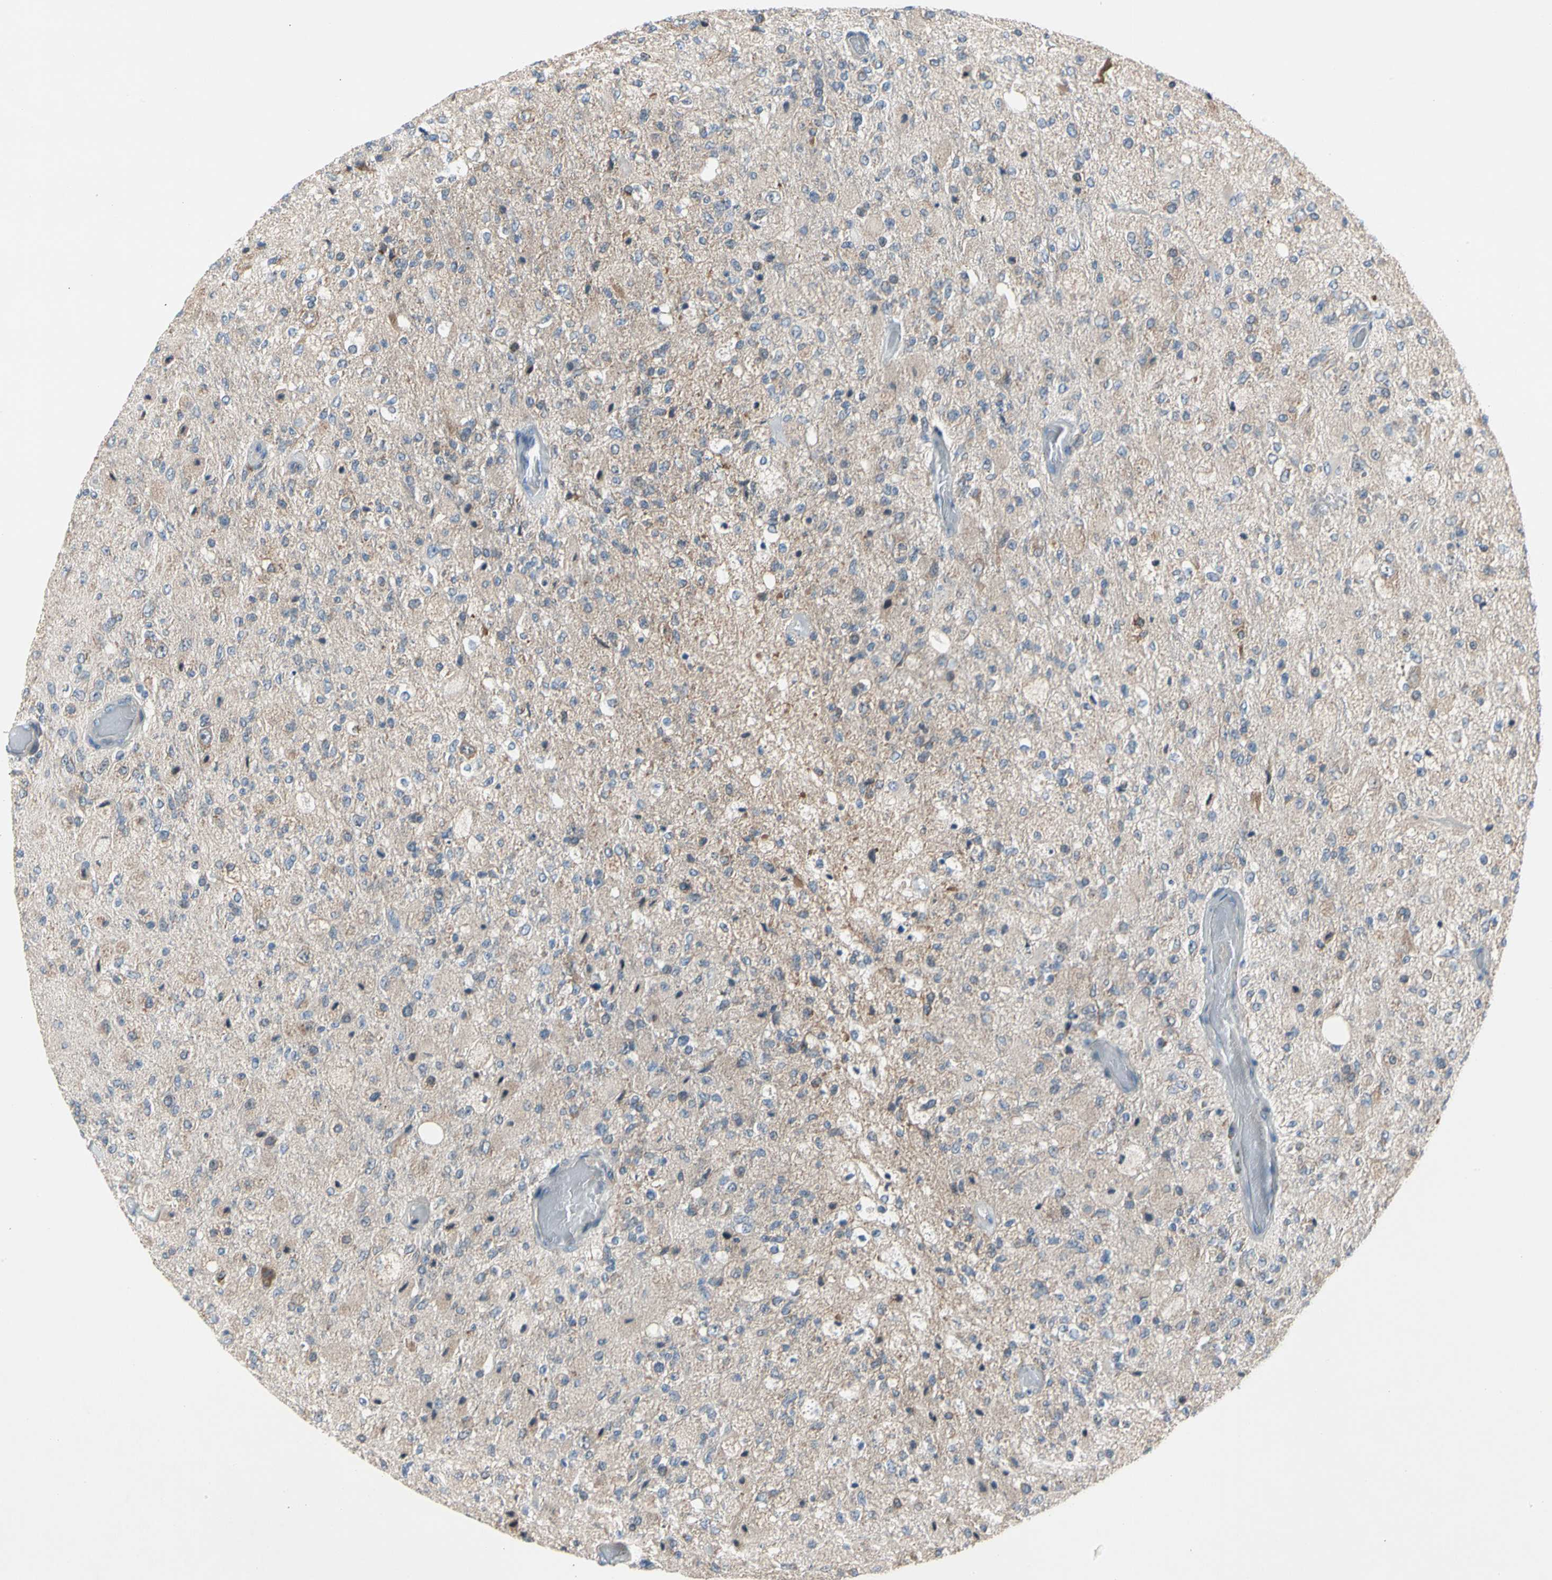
{"staining": {"intensity": "weak", "quantity": "25%-75%", "location": "cytoplasmic/membranous"}, "tissue": "glioma", "cell_type": "Tumor cells", "image_type": "cancer", "snomed": [{"axis": "morphology", "description": "Normal tissue, NOS"}, {"axis": "morphology", "description": "Glioma, malignant, High grade"}, {"axis": "topography", "description": "Cerebral cortex"}], "caption": "A photomicrograph showing weak cytoplasmic/membranous positivity in about 25%-75% of tumor cells in high-grade glioma (malignant), as visualized by brown immunohistochemical staining.", "gene": "MARK1", "patient": {"sex": "male", "age": 77}}